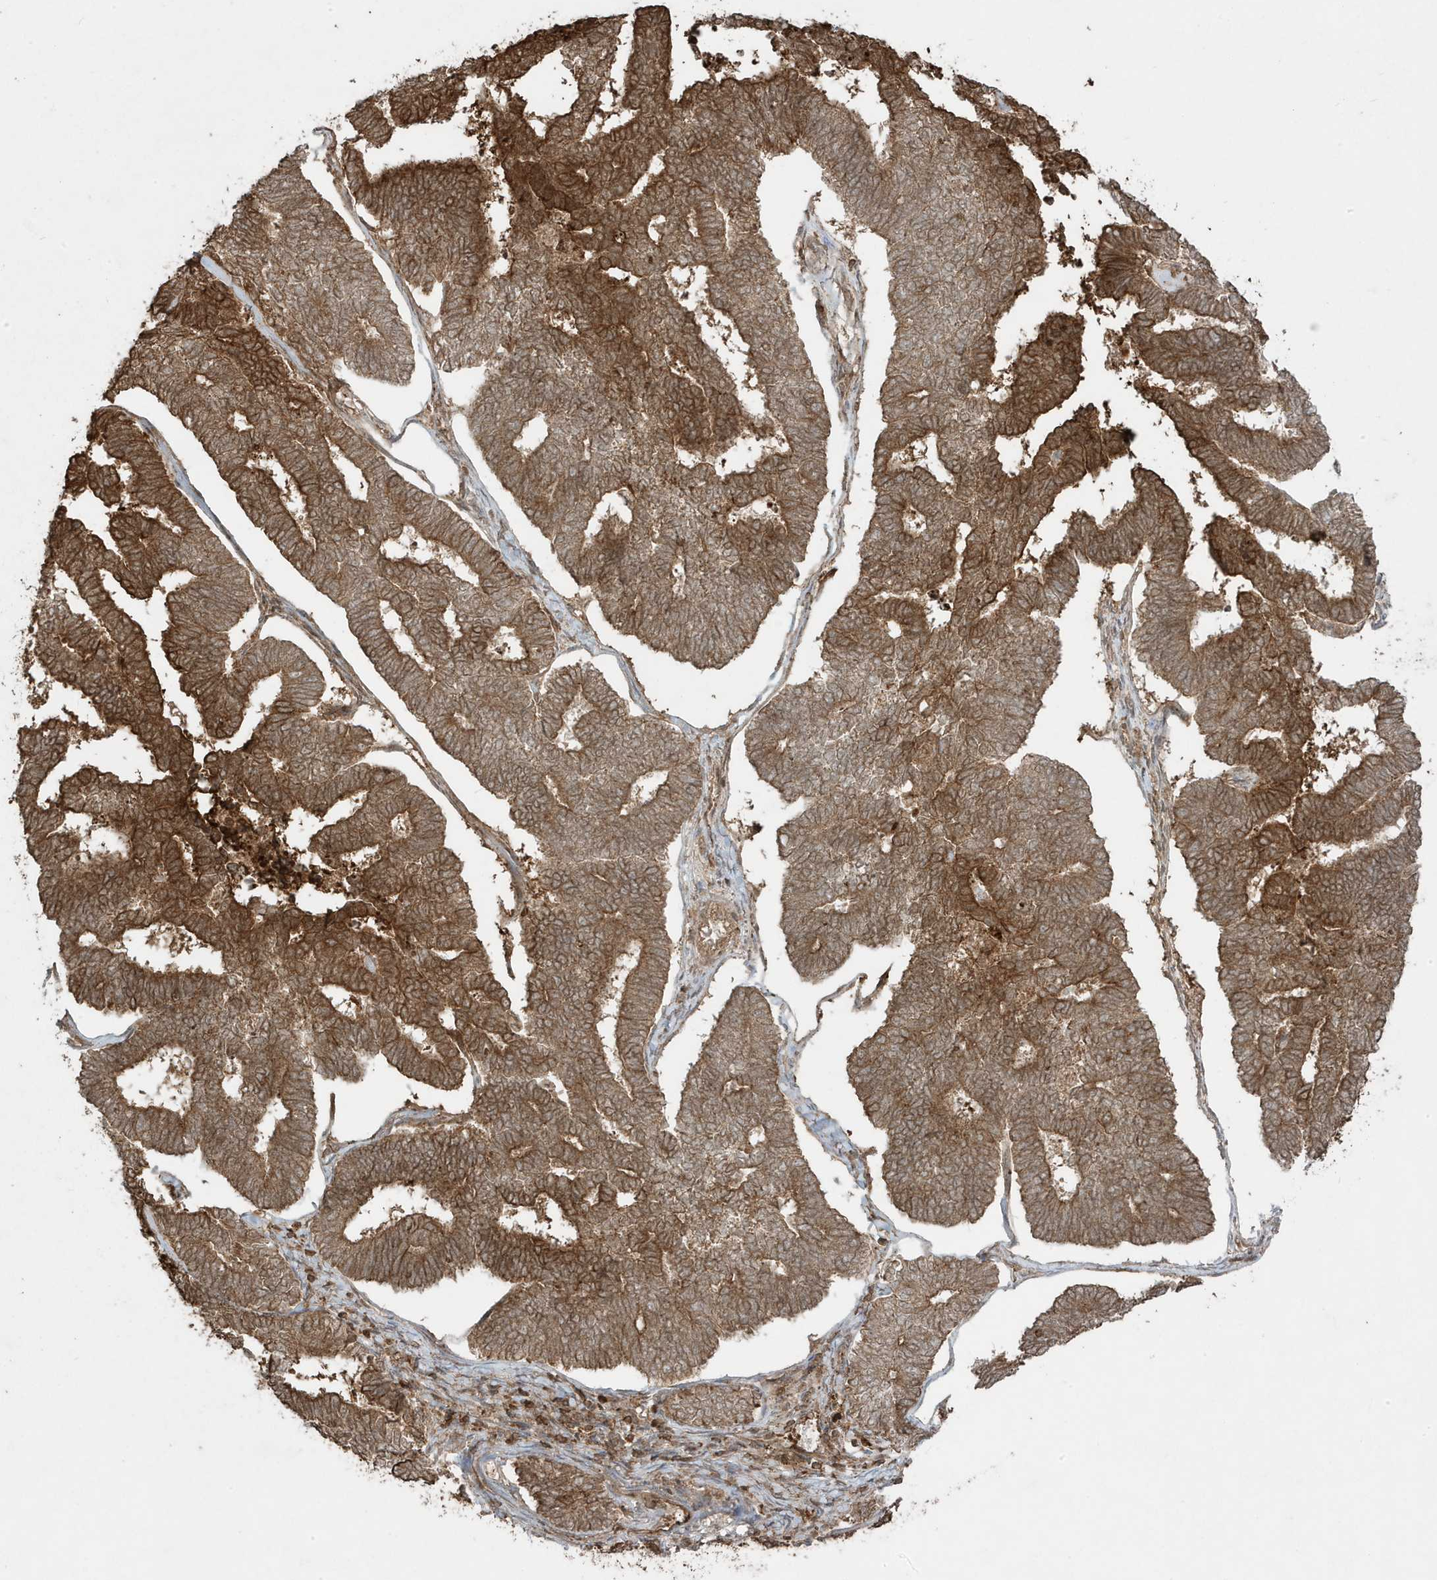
{"staining": {"intensity": "strong", "quantity": ">75%", "location": "cytoplasmic/membranous"}, "tissue": "endometrial cancer", "cell_type": "Tumor cells", "image_type": "cancer", "snomed": [{"axis": "morphology", "description": "Adenocarcinoma, NOS"}, {"axis": "topography", "description": "Endometrium"}], "caption": "Tumor cells show high levels of strong cytoplasmic/membranous expression in approximately >75% of cells in human endometrial cancer (adenocarcinoma).", "gene": "ASAP1", "patient": {"sex": "female", "age": 70}}